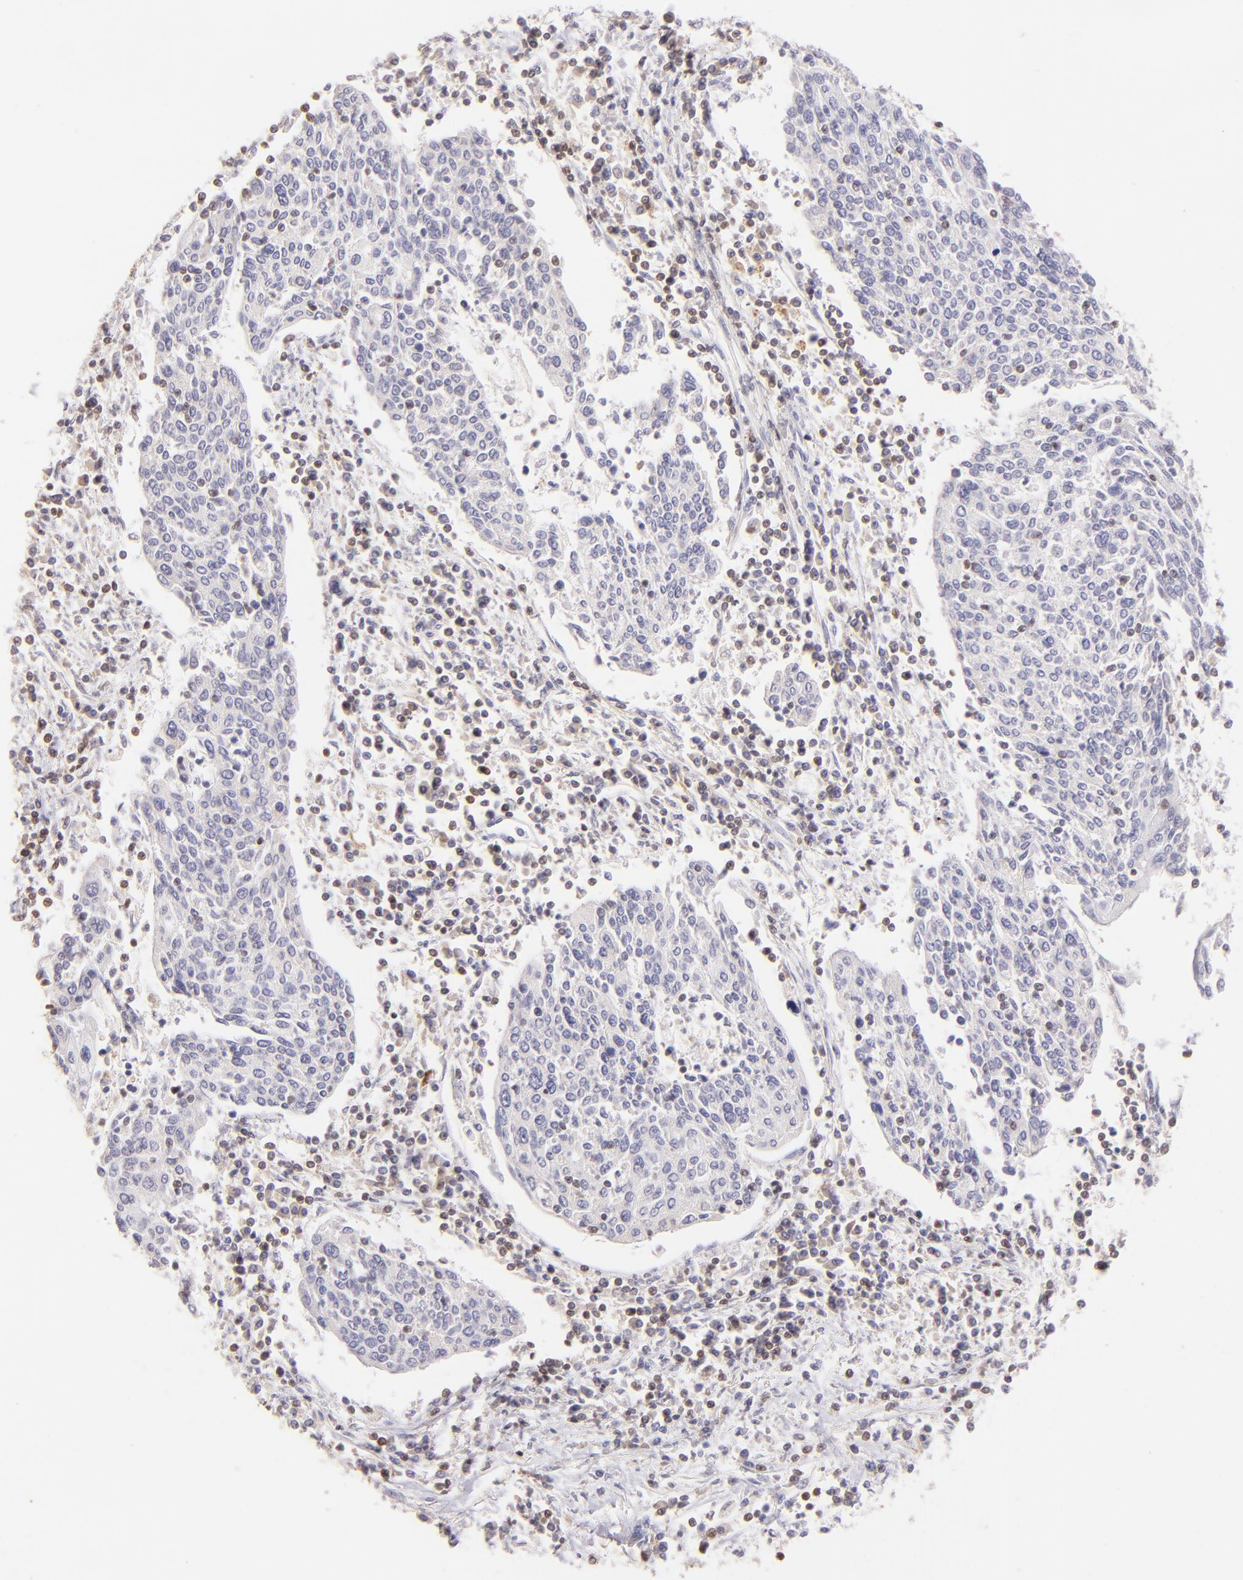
{"staining": {"intensity": "negative", "quantity": "none", "location": "none"}, "tissue": "cervical cancer", "cell_type": "Tumor cells", "image_type": "cancer", "snomed": [{"axis": "morphology", "description": "Squamous cell carcinoma, NOS"}, {"axis": "topography", "description": "Cervix"}], "caption": "IHC photomicrograph of cervical cancer stained for a protein (brown), which demonstrates no expression in tumor cells. (DAB (3,3'-diaminobenzidine) immunohistochemistry (IHC) with hematoxylin counter stain).", "gene": "ZAP70", "patient": {"sex": "female", "age": 40}}